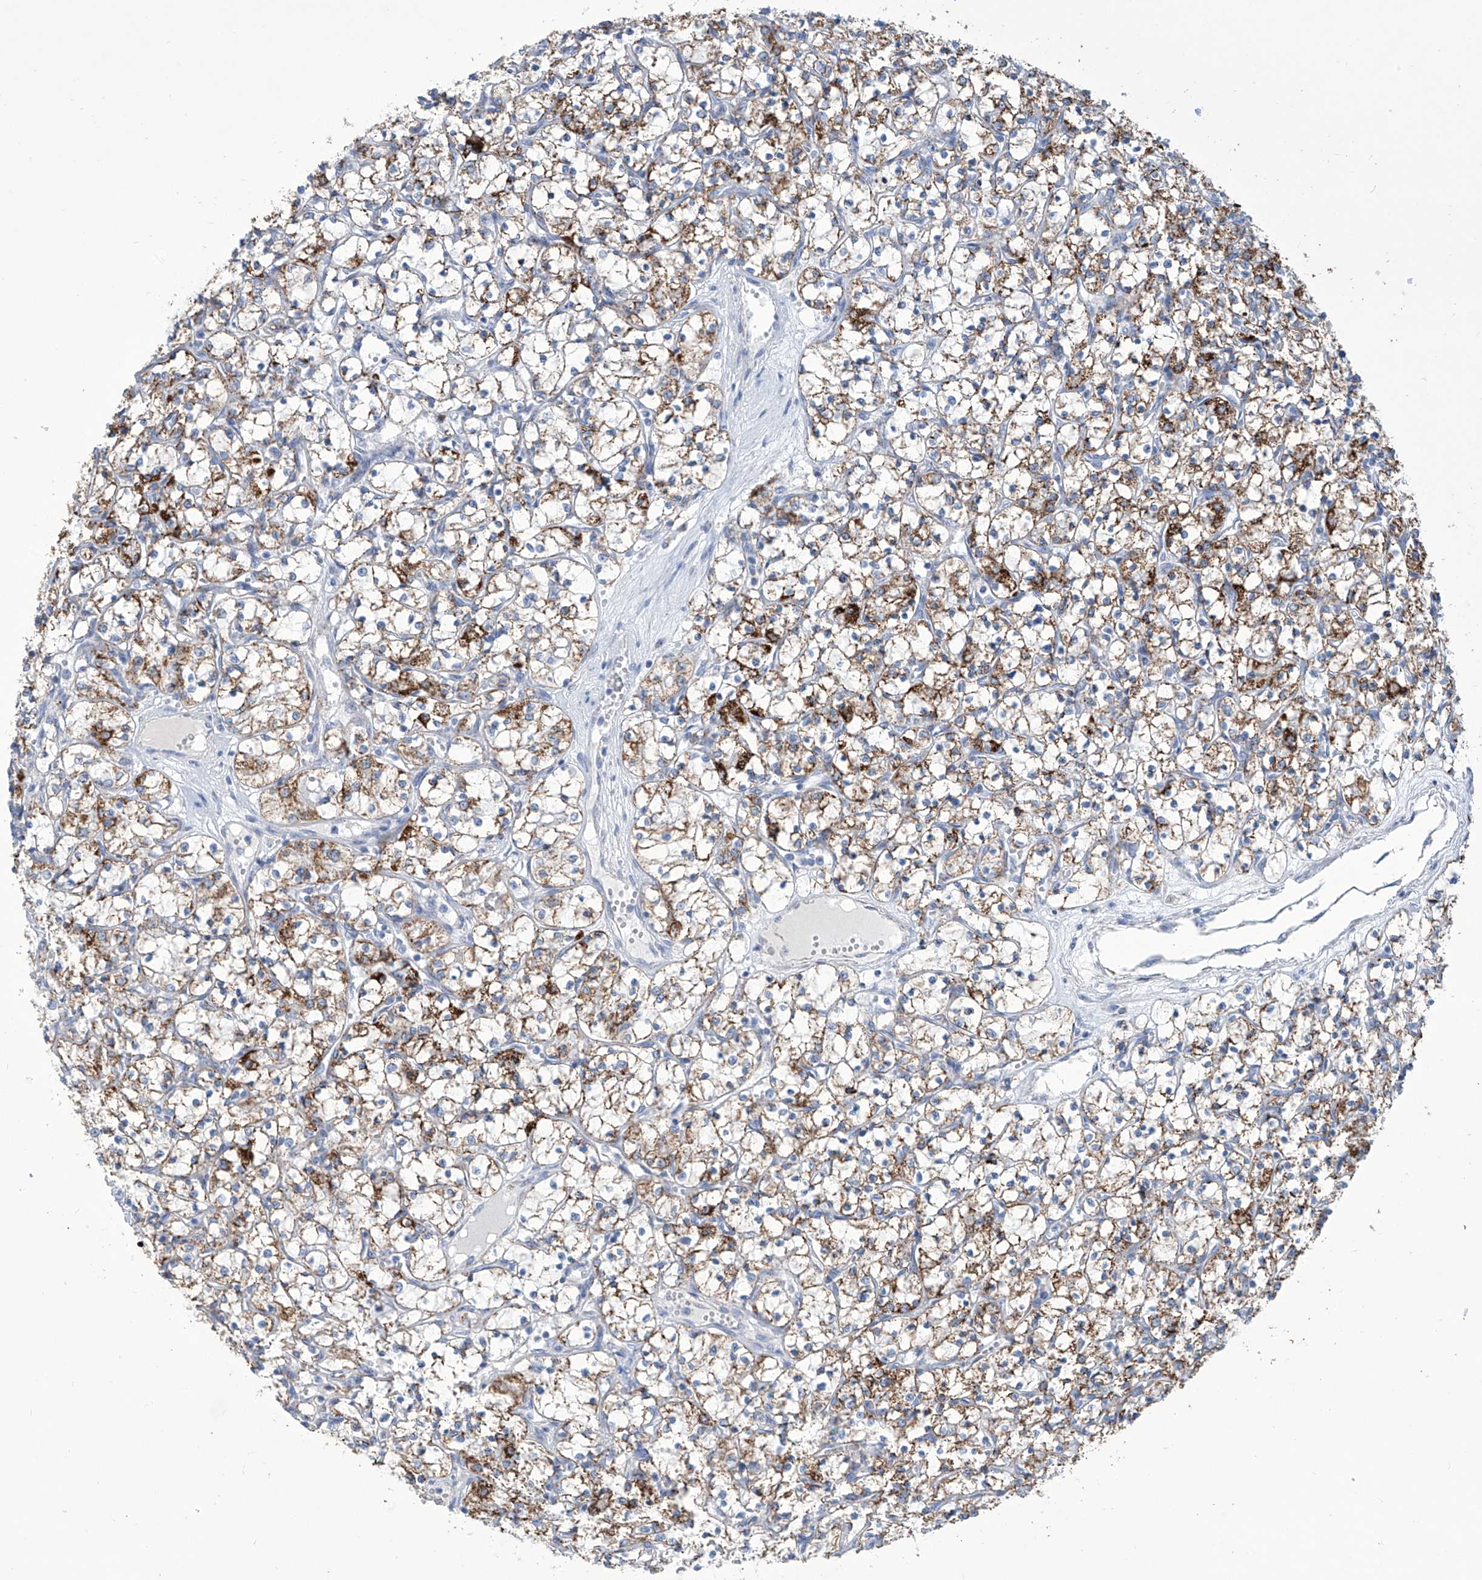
{"staining": {"intensity": "strong", "quantity": "<25%", "location": "cytoplasmic/membranous"}, "tissue": "renal cancer", "cell_type": "Tumor cells", "image_type": "cancer", "snomed": [{"axis": "morphology", "description": "Adenocarcinoma, NOS"}, {"axis": "topography", "description": "Kidney"}], "caption": "High-magnification brightfield microscopy of renal cancer stained with DAB (3,3'-diaminobenzidine) (brown) and counterstained with hematoxylin (blue). tumor cells exhibit strong cytoplasmic/membranous staining is present in approximately<25% of cells. Immunohistochemistry (ihc) stains the protein in brown and the nuclei are stained blue.", "gene": "ALDH6A1", "patient": {"sex": "female", "age": 69}}